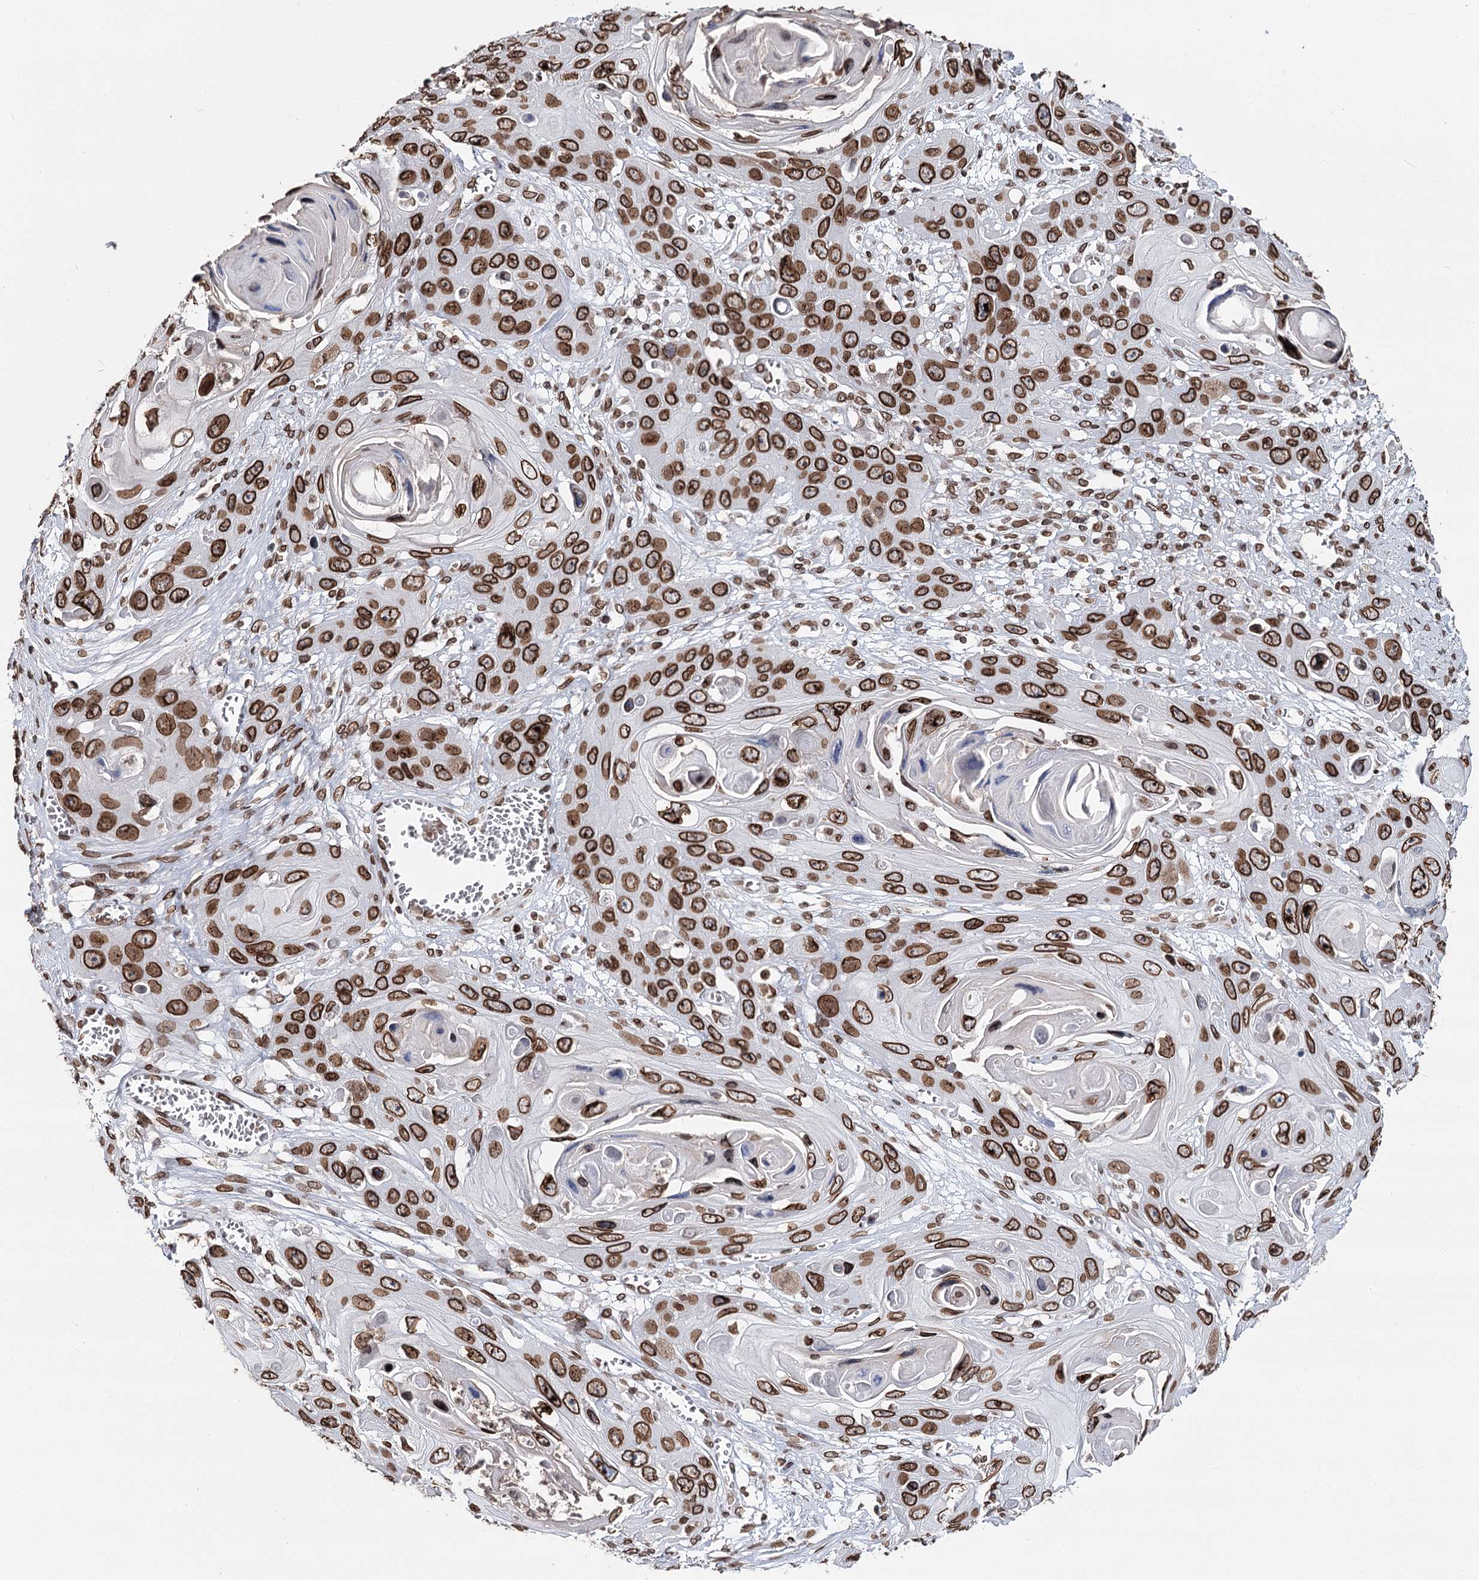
{"staining": {"intensity": "strong", "quantity": ">75%", "location": "cytoplasmic/membranous,nuclear"}, "tissue": "skin cancer", "cell_type": "Tumor cells", "image_type": "cancer", "snomed": [{"axis": "morphology", "description": "Squamous cell carcinoma, NOS"}, {"axis": "topography", "description": "Skin"}], "caption": "Immunohistochemistry (IHC) staining of squamous cell carcinoma (skin), which displays high levels of strong cytoplasmic/membranous and nuclear expression in about >75% of tumor cells indicating strong cytoplasmic/membranous and nuclear protein positivity. The staining was performed using DAB (3,3'-diaminobenzidine) (brown) for protein detection and nuclei were counterstained in hematoxylin (blue).", "gene": "KIAA0930", "patient": {"sex": "male", "age": 55}}